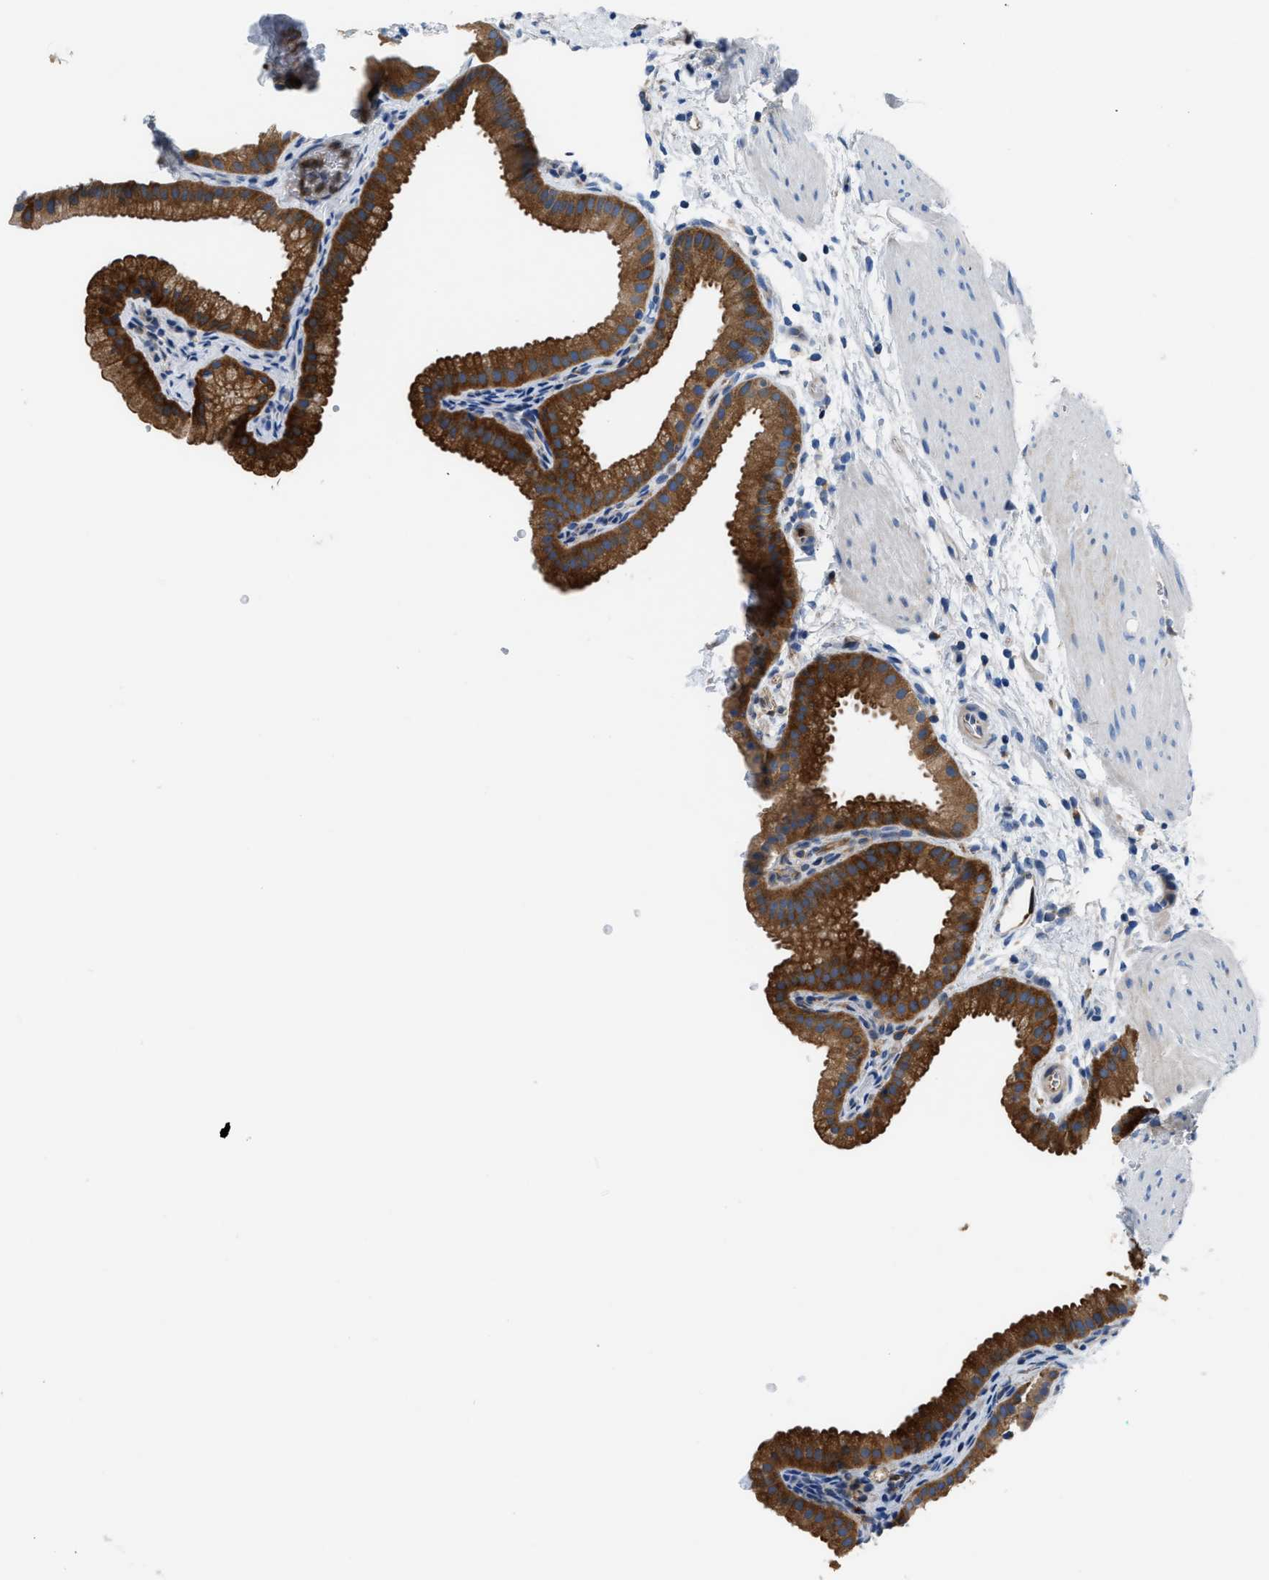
{"staining": {"intensity": "strong", "quantity": ">75%", "location": "cytoplasmic/membranous"}, "tissue": "gallbladder", "cell_type": "Glandular cells", "image_type": "normal", "snomed": [{"axis": "morphology", "description": "Normal tissue, NOS"}, {"axis": "topography", "description": "Gallbladder"}], "caption": "Strong cytoplasmic/membranous protein staining is identified in about >75% of glandular cells in gallbladder.", "gene": "PKM", "patient": {"sex": "female", "age": 64}}